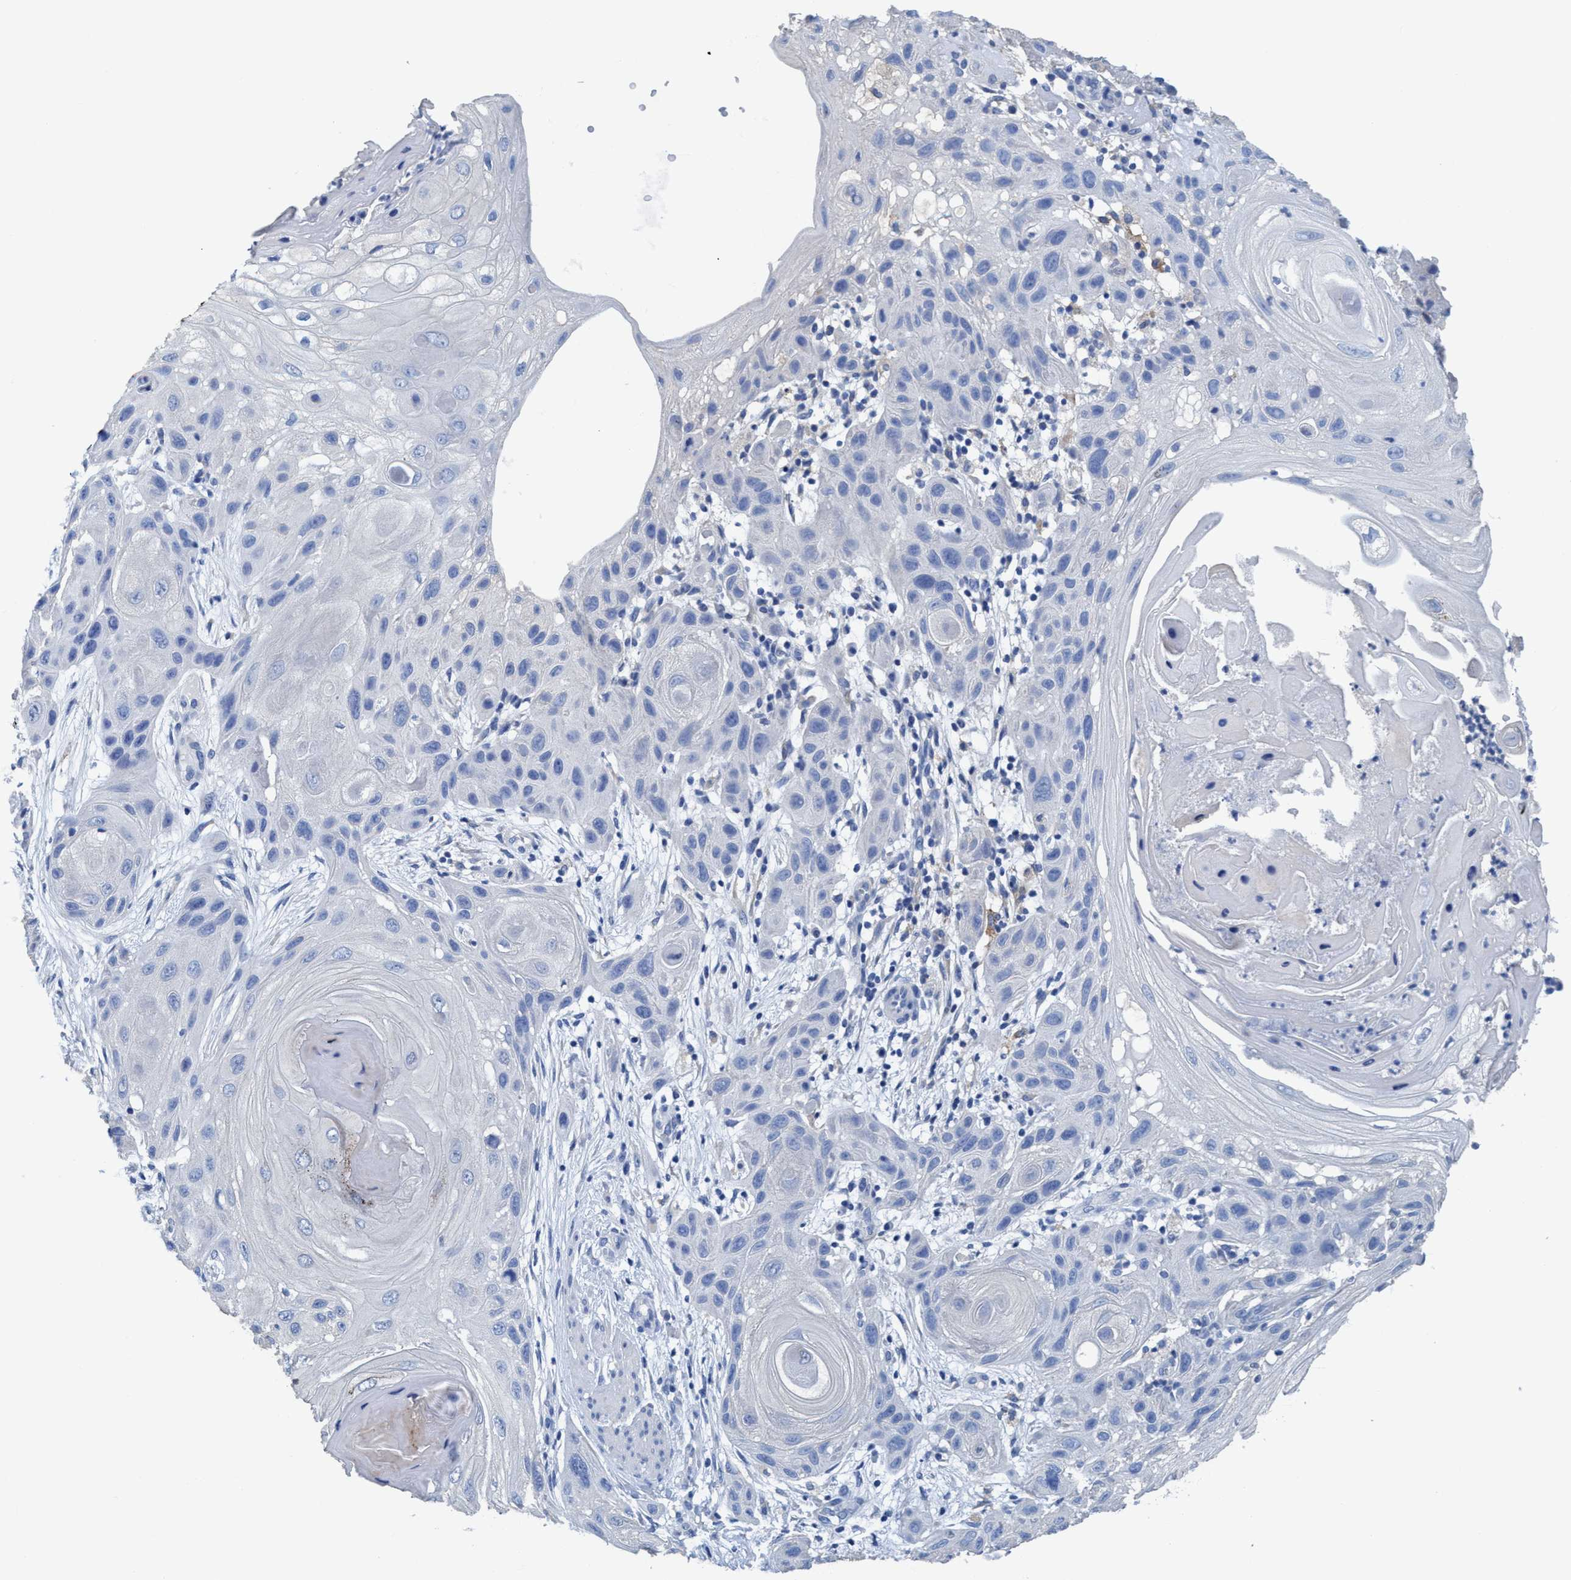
{"staining": {"intensity": "negative", "quantity": "none", "location": "none"}, "tissue": "skin cancer", "cell_type": "Tumor cells", "image_type": "cancer", "snomed": [{"axis": "morphology", "description": "Squamous cell carcinoma, NOS"}, {"axis": "topography", "description": "Skin"}], "caption": "Image shows no protein positivity in tumor cells of skin cancer tissue.", "gene": "DNAI1", "patient": {"sex": "female", "age": 96}}